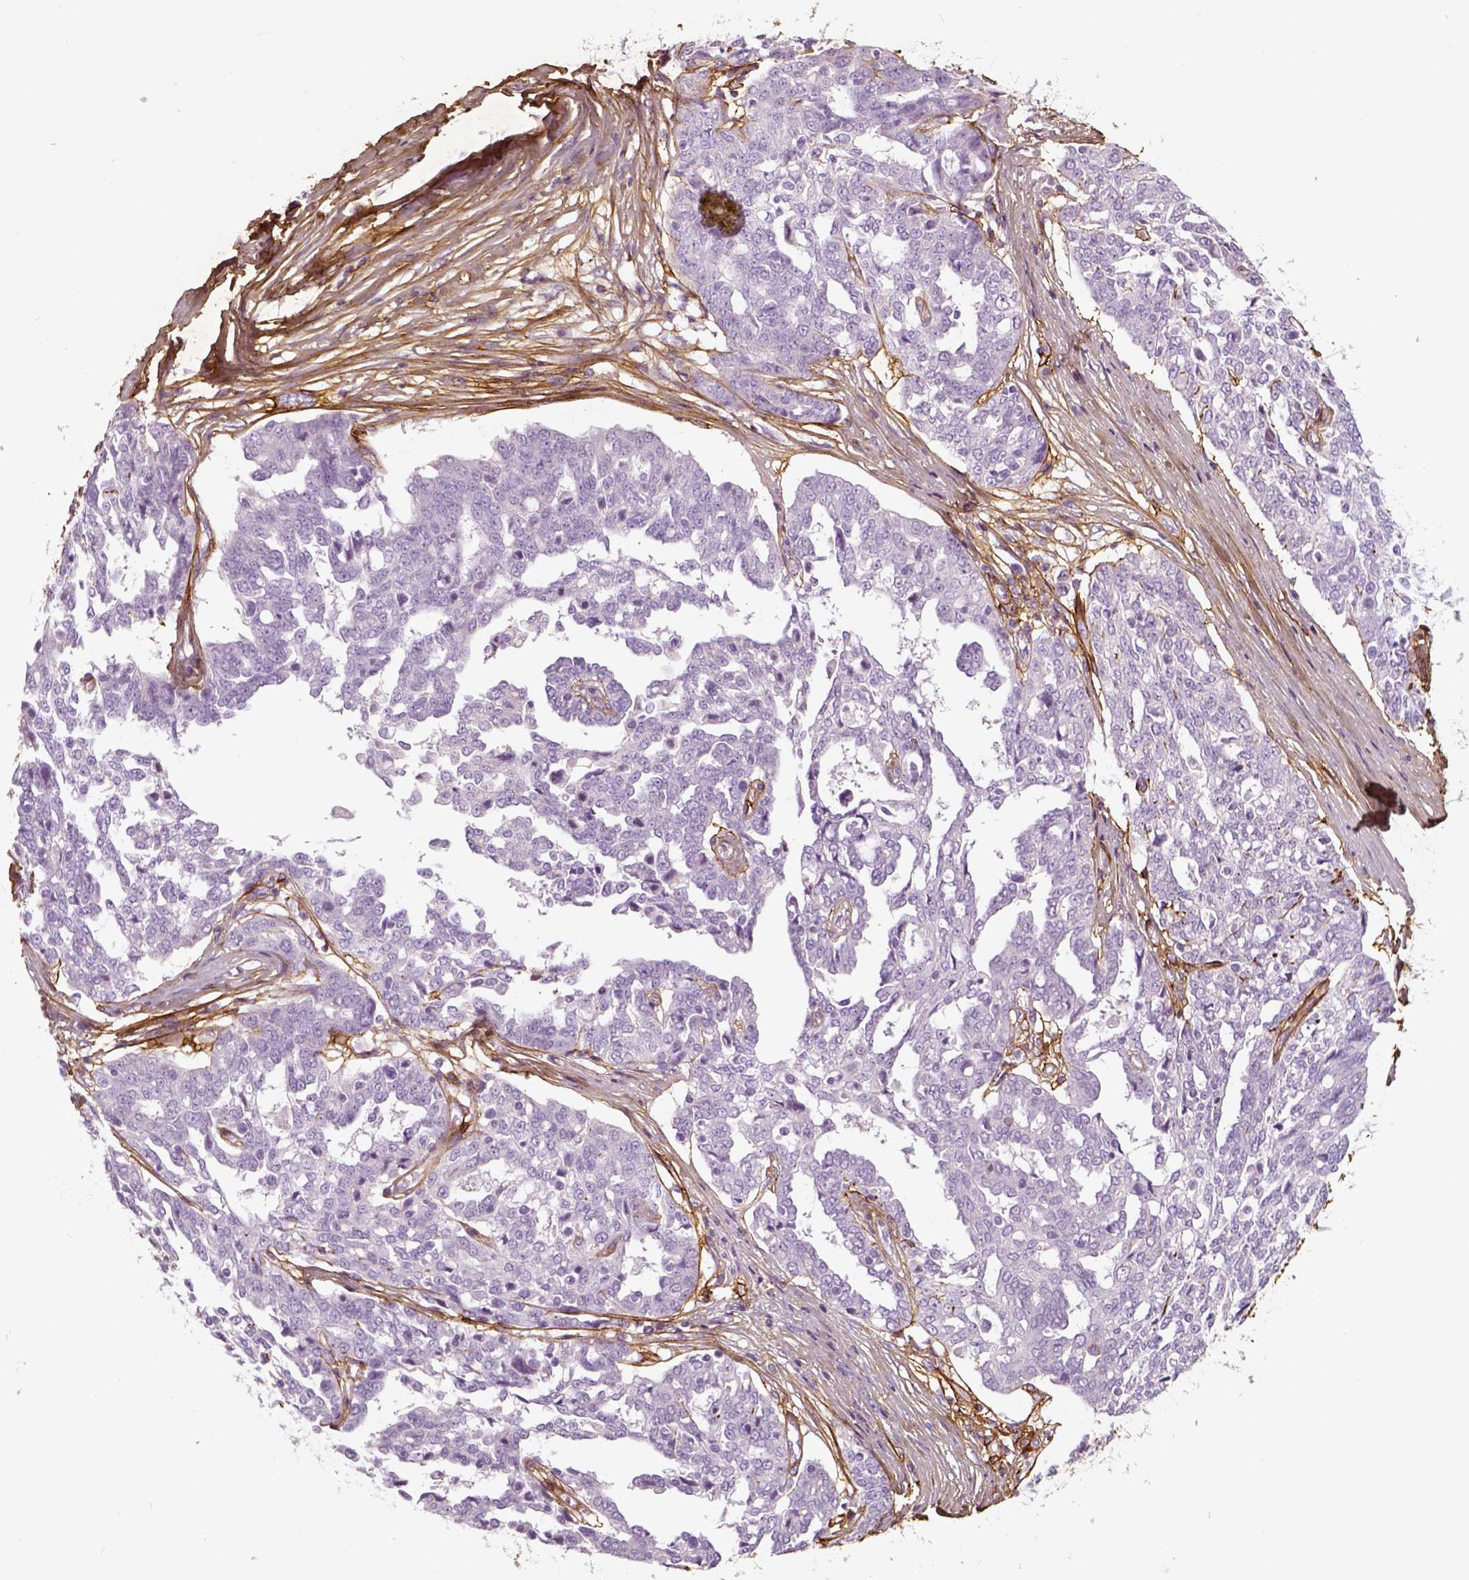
{"staining": {"intensity": "negative", "quantity": "none", "location": "none"}, "tissue": "ovarian cancer", "cell_type": "Tumor cells", "image_type": "cancer", "snomed": [{"axis": "morphology", "description": "Cystadenocarcinoma, serous, NOS"}, {"axis": "topography", "description": "Ovary"}], "caption": "Image shows no protein positivity in tumor cells of ovarian cancer tissue.", "gene": "COL6A2", "patient": {"sex": "female", "age": 67}}